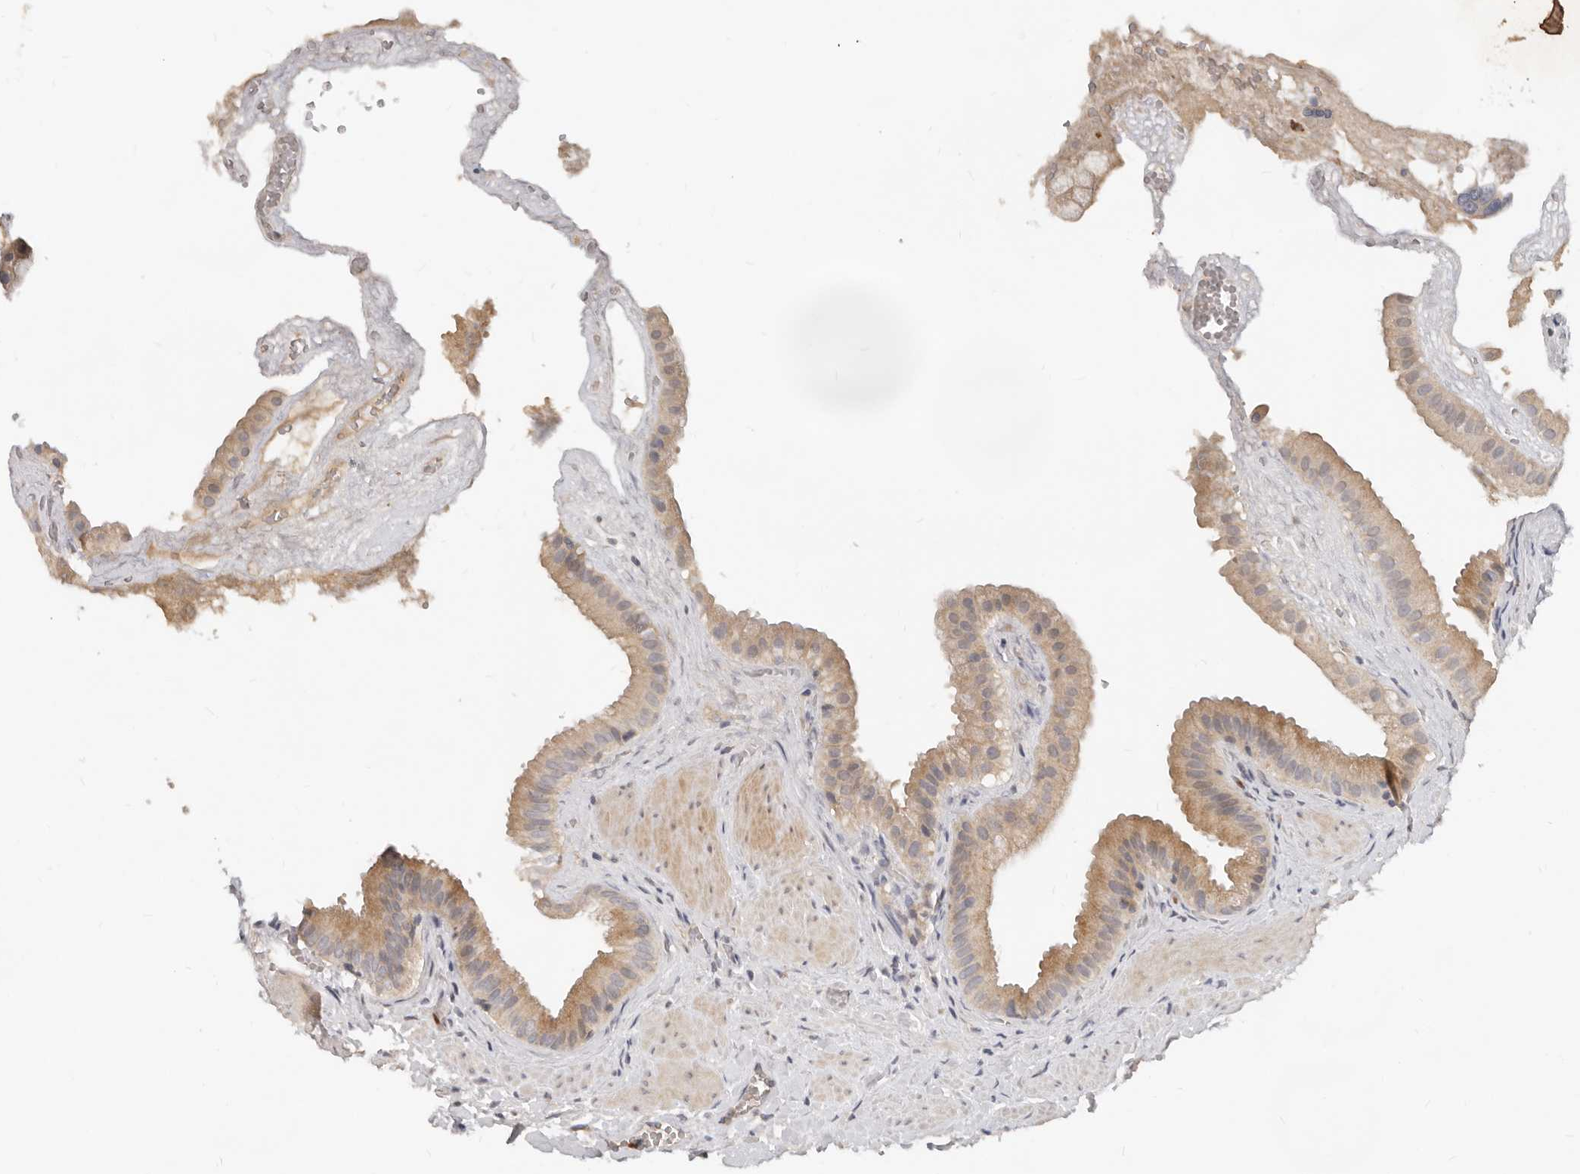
{"staining": {"intensity": "weak", "quantity": "25%-75%", "location": "cytoplasmic/membranous"}, "tissue": "gallbladder", "cell_type": "Glandular cells", "image_type": "normal", "snomed": [{"axis": "morphology", "description": "Normal tissue, NOS"}, {"axis": "topography", "description": "Gallbladder"}], "caption": "This photomicrograph demonstrates unremarkable gallbladder stained with IHC to label a protein in brown. The cytoplasmic/membranous of glandular cells show weak positivity for the protein. Nuclei are counter-stained blue.", "gene": "USP49", "patient": {"sex": "male", "age": 55}}